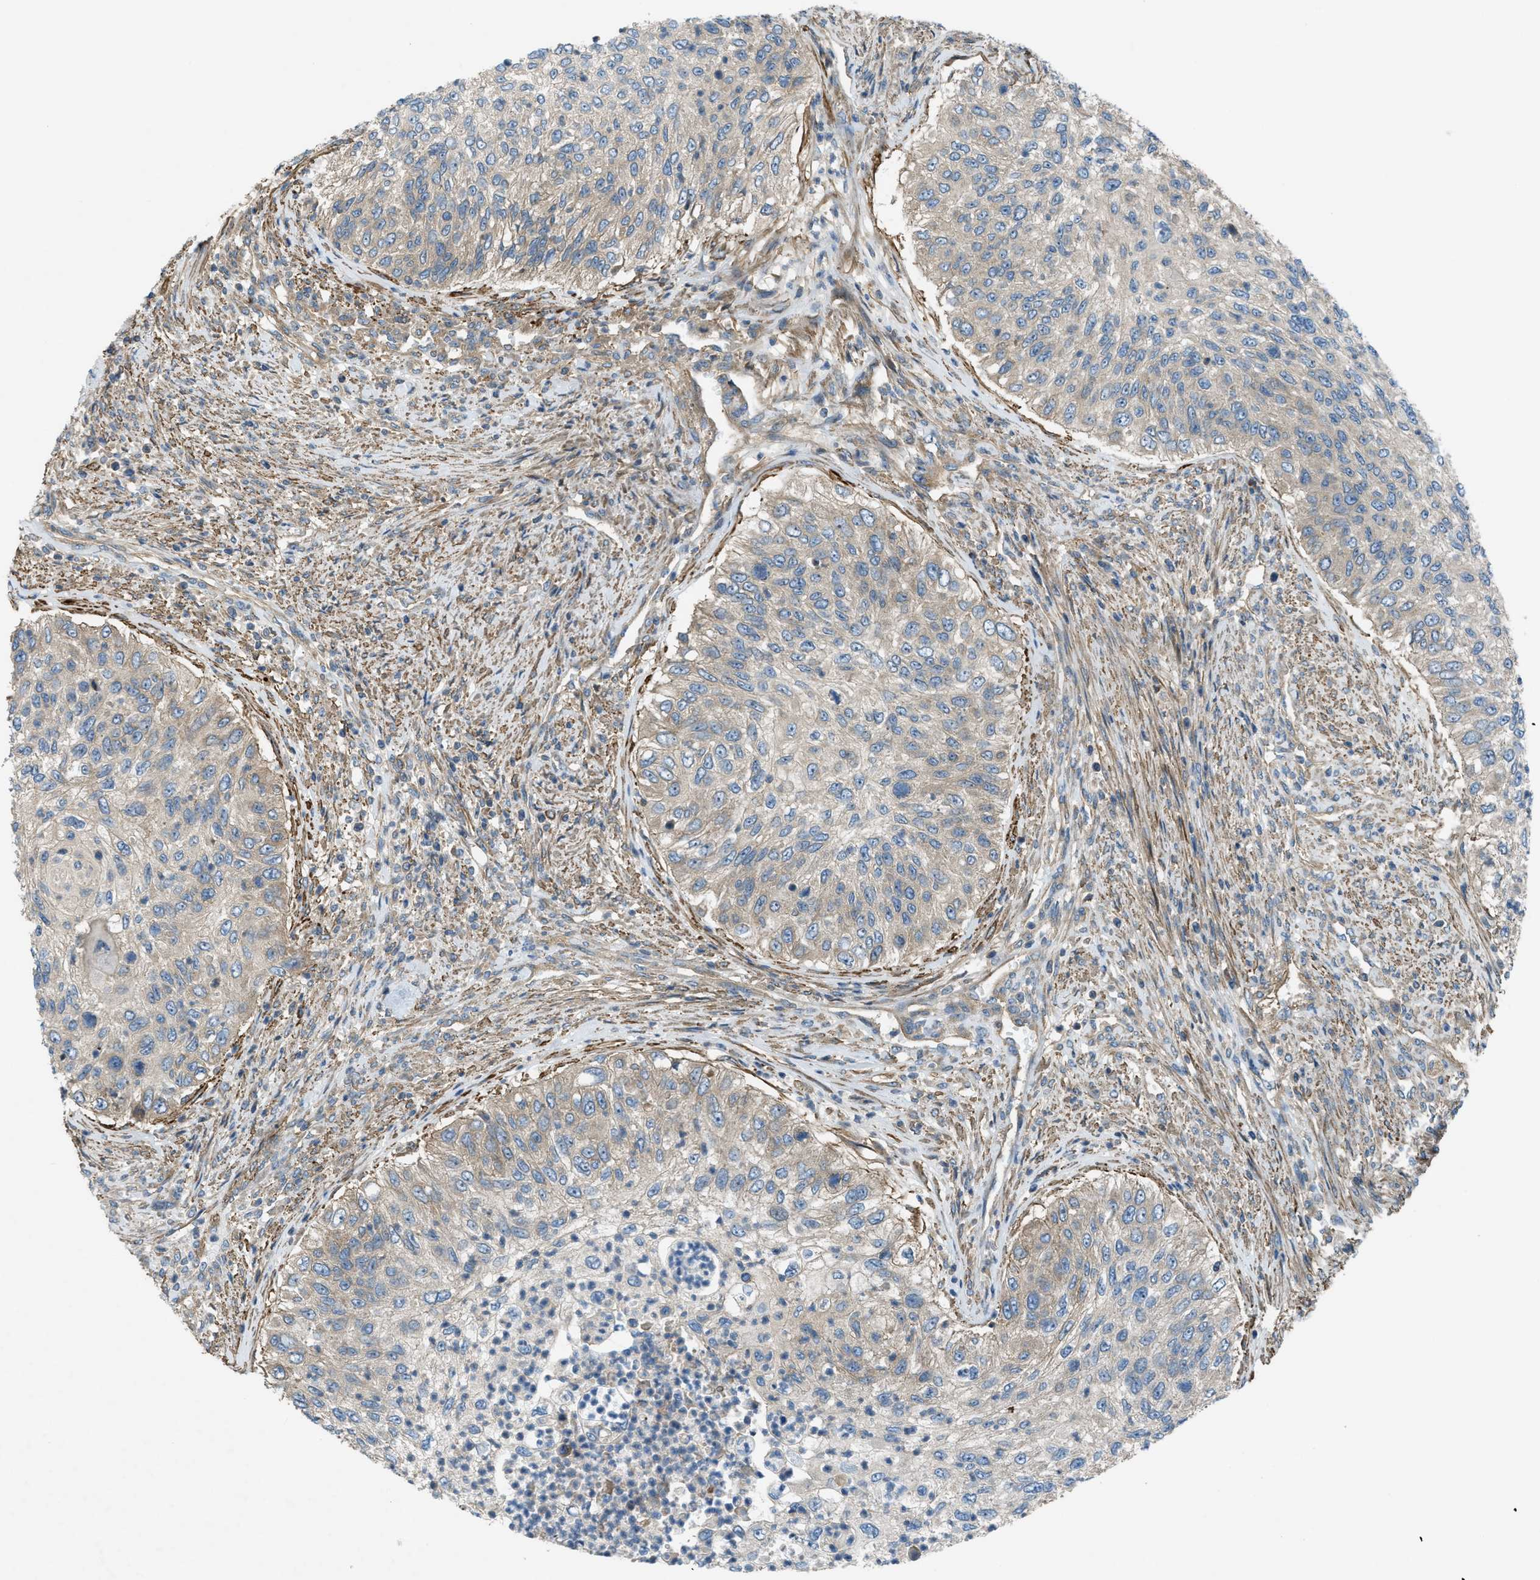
{"staining": {"intensity": "weak", "quantity": ">75%", "location": "cytoplasmic/membranous"}, "tissue": "urothelial cancer", "cell_type": "Tumor cells", "image_type": "cancer", "snomed": [{"axis": "morphology", "description": "Urothelial carcinoma, High grade"}, {"axis": "topography", "description": "Urinary bladder"}], "caption": "This photomicrograph exhibits urothelial cancer stained with immunohistochemistry (IHC) to label a protein in brown. The cytoplasmic/membranous of tumor cells show weak positivity for the protein. Nuclei are counter-stained blue.", "gene": "VEZT", "patient": {"sex": "female", "age": 60}}